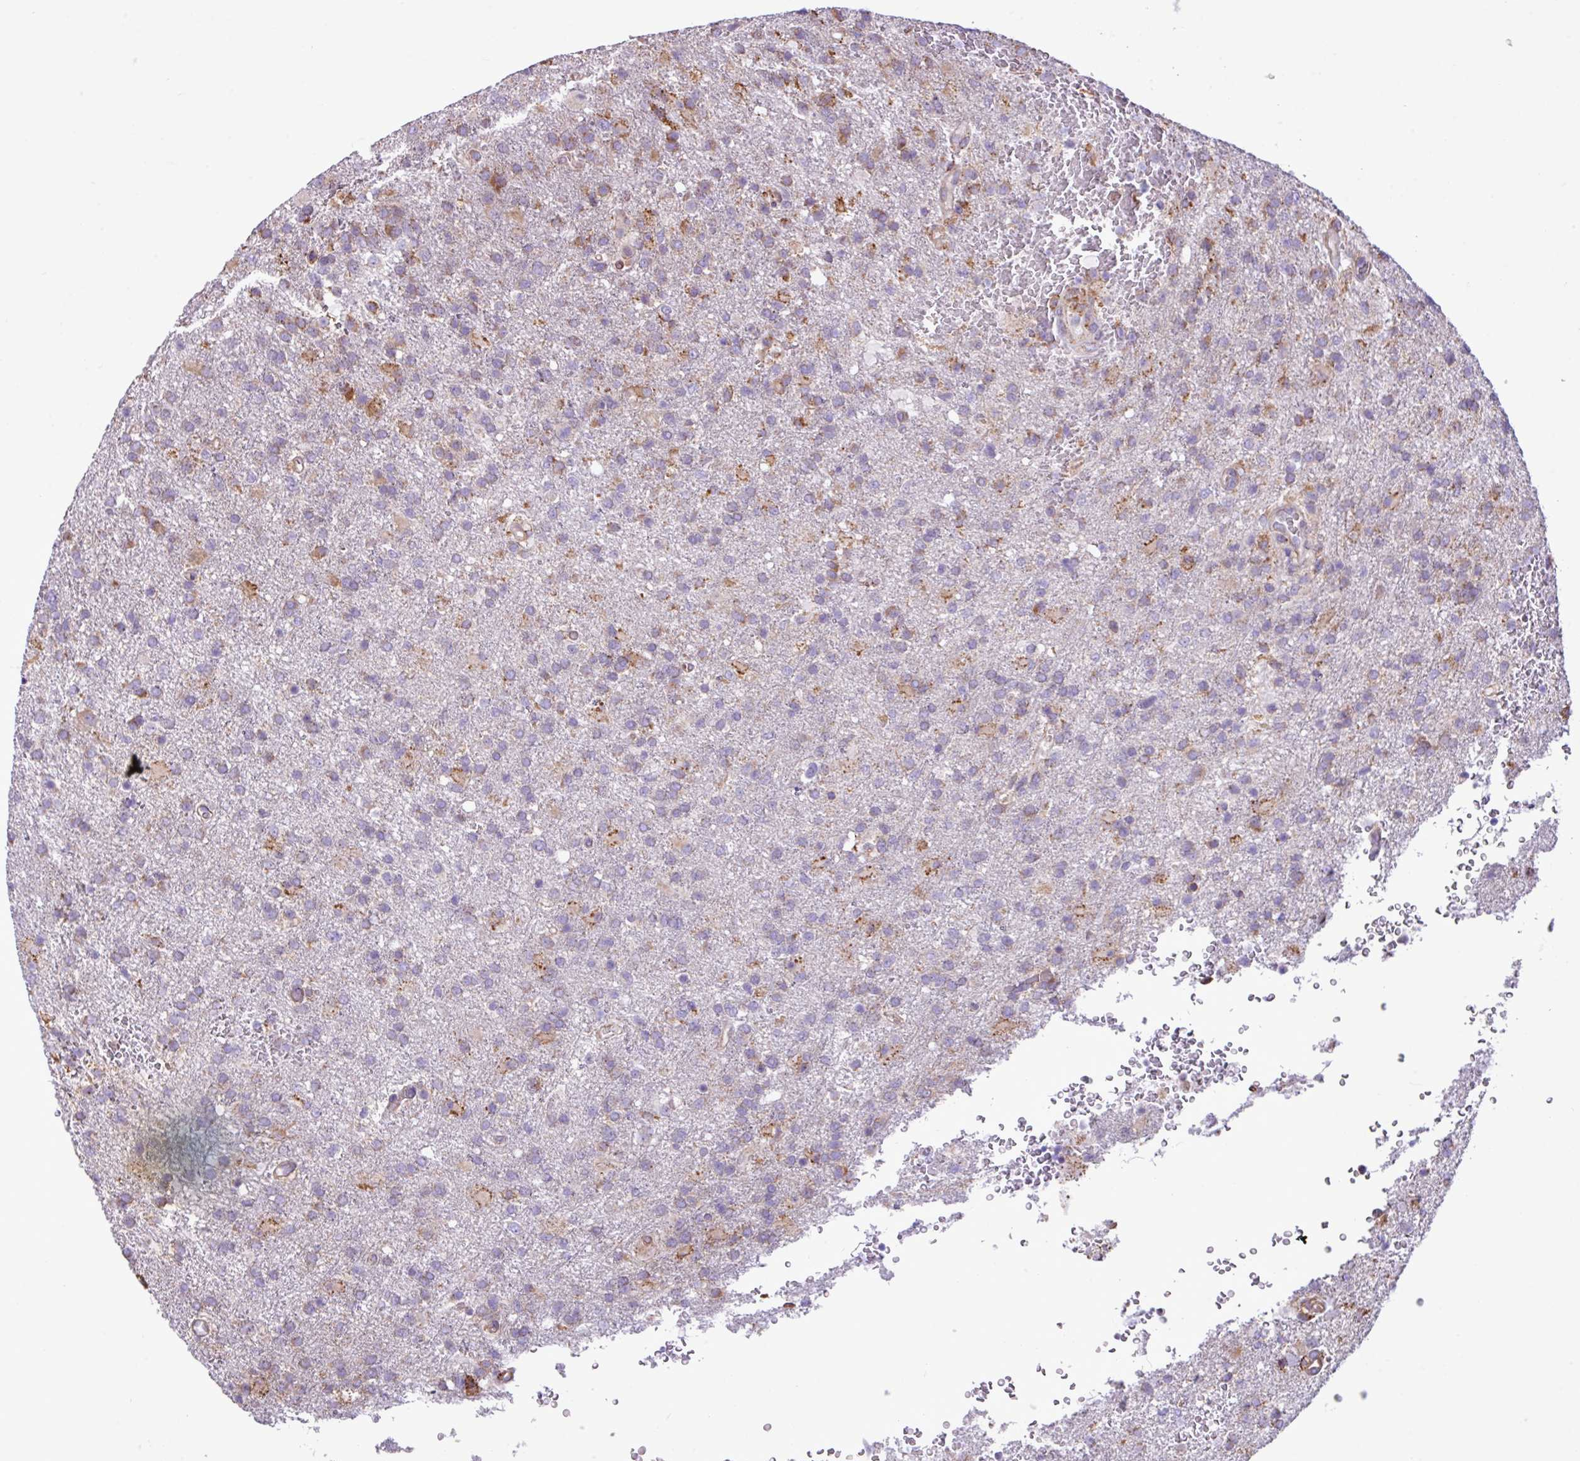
{"staining": {"intensity": "weak", "quantity": "<25%", "location": "cytoplasmic/membranous"}, "tissue": "glioma", "cell_type": "Tumor cells", "image_type": "cancer", "snomed": [{"axis": "morphology", "description": "Glioma, malignant, High grade"}, {"axis": "topography", "description": "Brain"}], "caption": "Immunohistochemistry (IHC) histopathology image of neoplastic tissue: glioma stained with DAB demonstrates no significant protein expression in tumor cells.", "gene": "ZSCAN5A", "patient": {"sex": "female", "age": 74}}